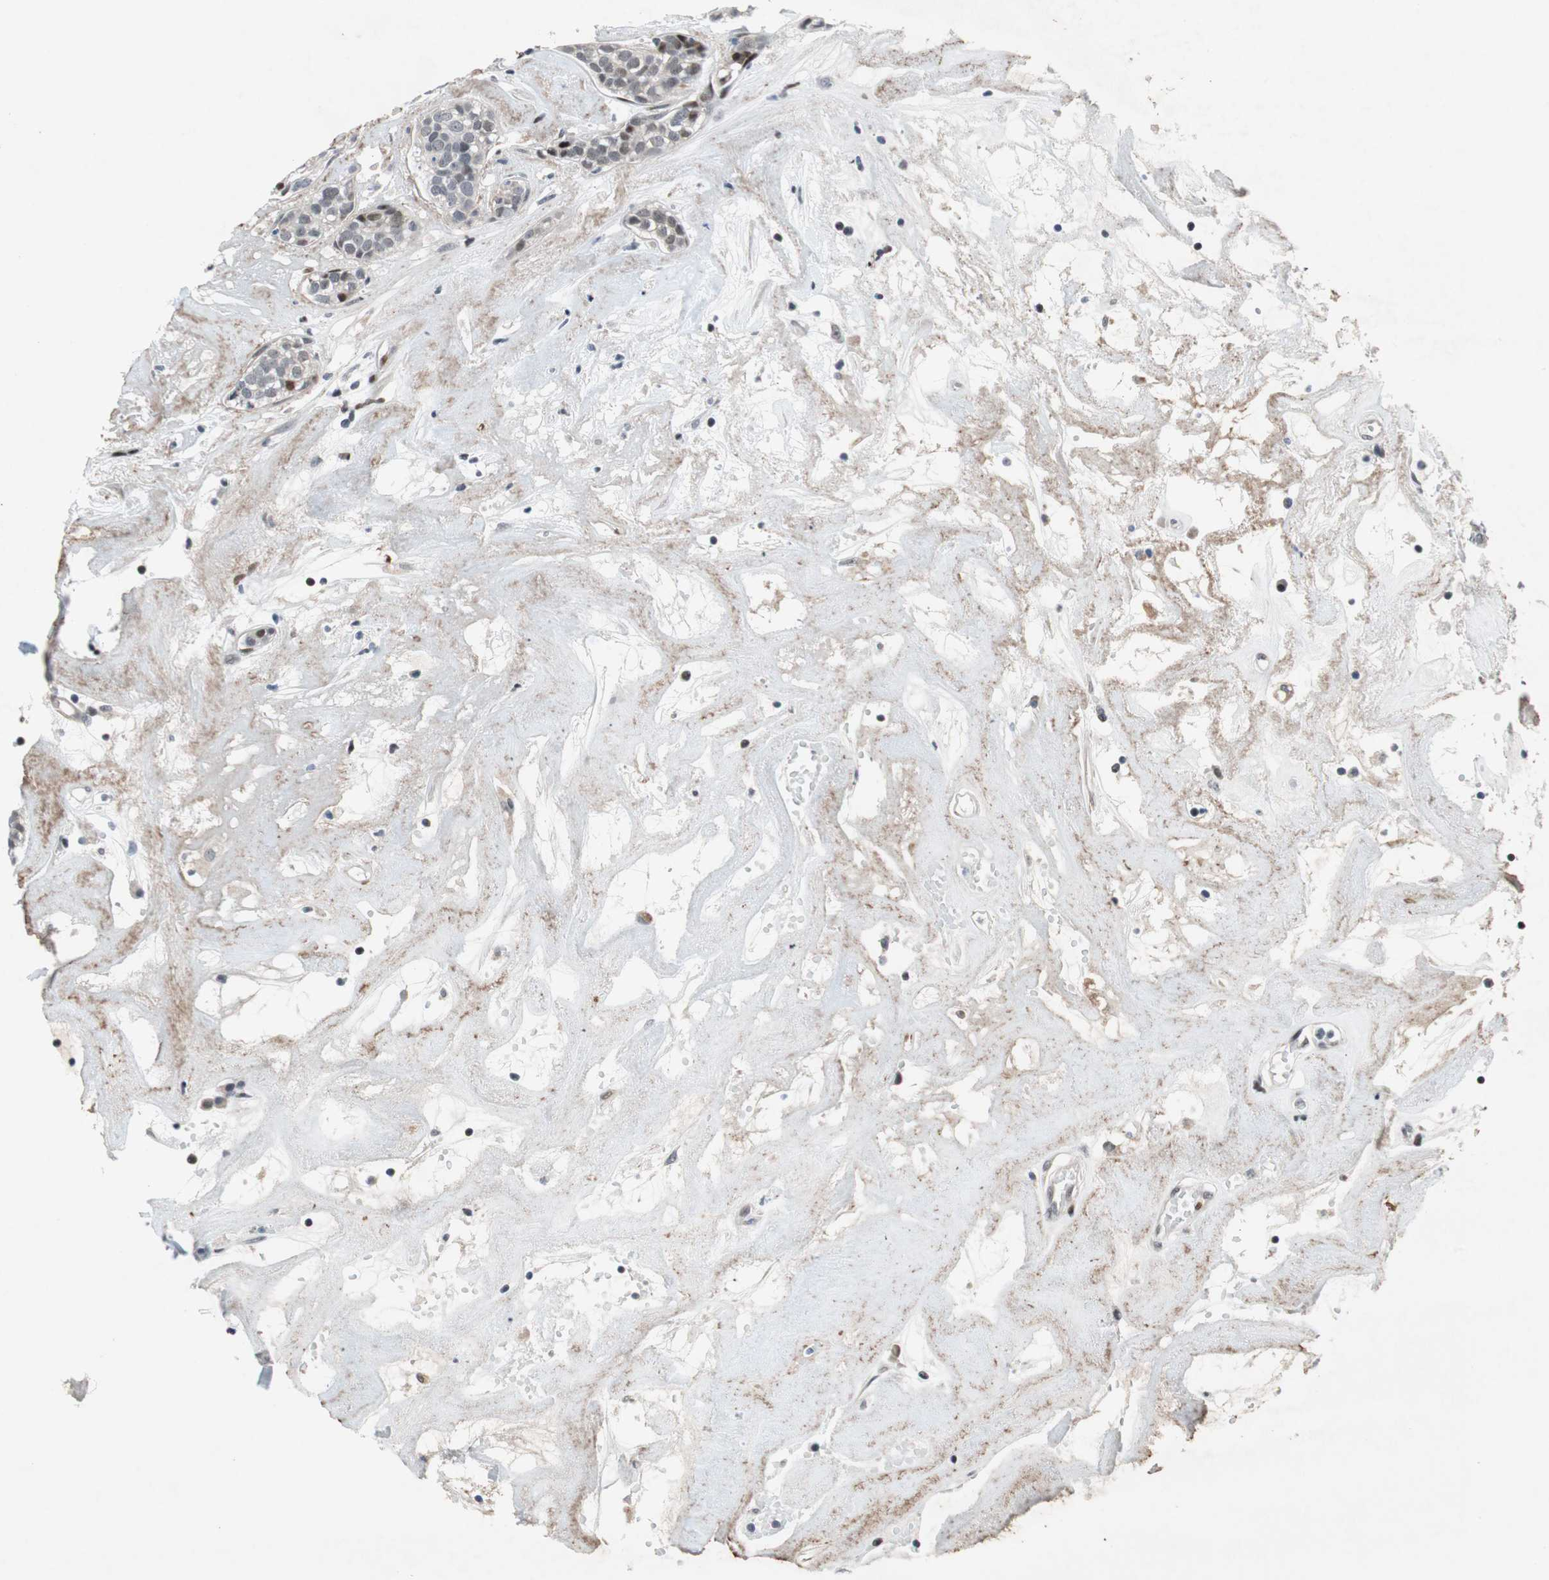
{"staining": {"intensity": "moderate", "quantity": "<25%", "location": "nuclear"}, "tissue": "head and neck cancer", "cell_type": "Tumor cells", "image_type": "cancer", "snomed": [{"axis": "morphology", "description": "Adenocarcinoma, NOS"}, {"axis": "topography", "description": "Salivary gland"}, {"axis": "topography", "description": "Head-Neck"}], "caption": "Moderate nuclear protein expression is seen in about <25% of tumor cells in head and neck cancer (adenocarcinoma). (IHC, brightfield microscopy, high magnification).", "gene": "FBXO44", "patient": {"sex": "female", "age": 65}}